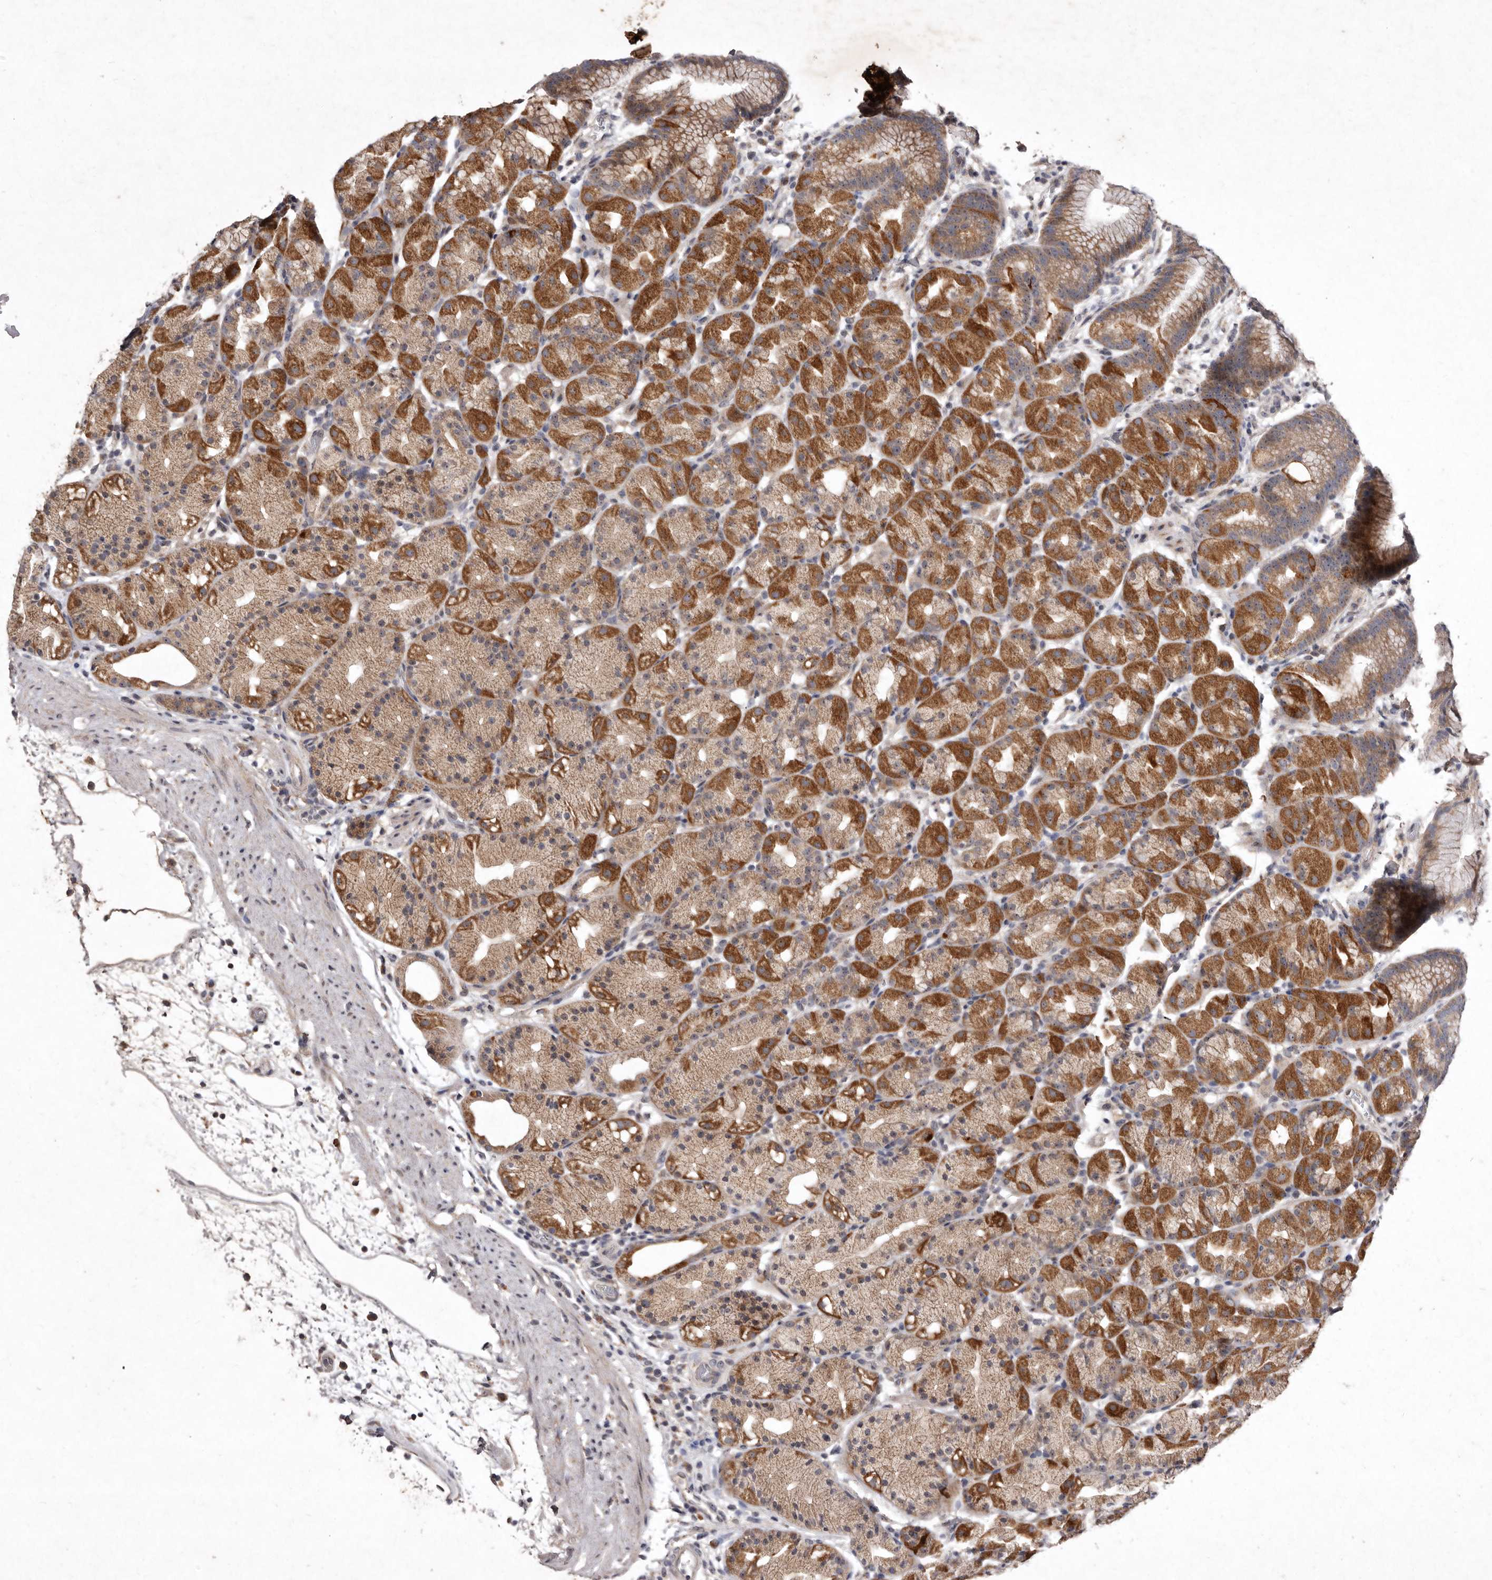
{"staining": {"intensity": "strong", "quantity": "25%-75%", "location": "cytoplasmic/membranous"}, "tissue": "stomach", "cell_type": "Glandular cells", "image_type": "normal", "snomed": [{"axis": "morphology", "description": "Normal tissue, NOS"}, {"axis": "topography", "description": "Stomach, upper"}], "caption": "Glandular cells reveal high levels of strong cytoplasmic/membranous positivity in approximately 25%-75% of cells in normal human stomach.", "gene": "FLAD1", "patient": {"sex": "male", "age": 48}}